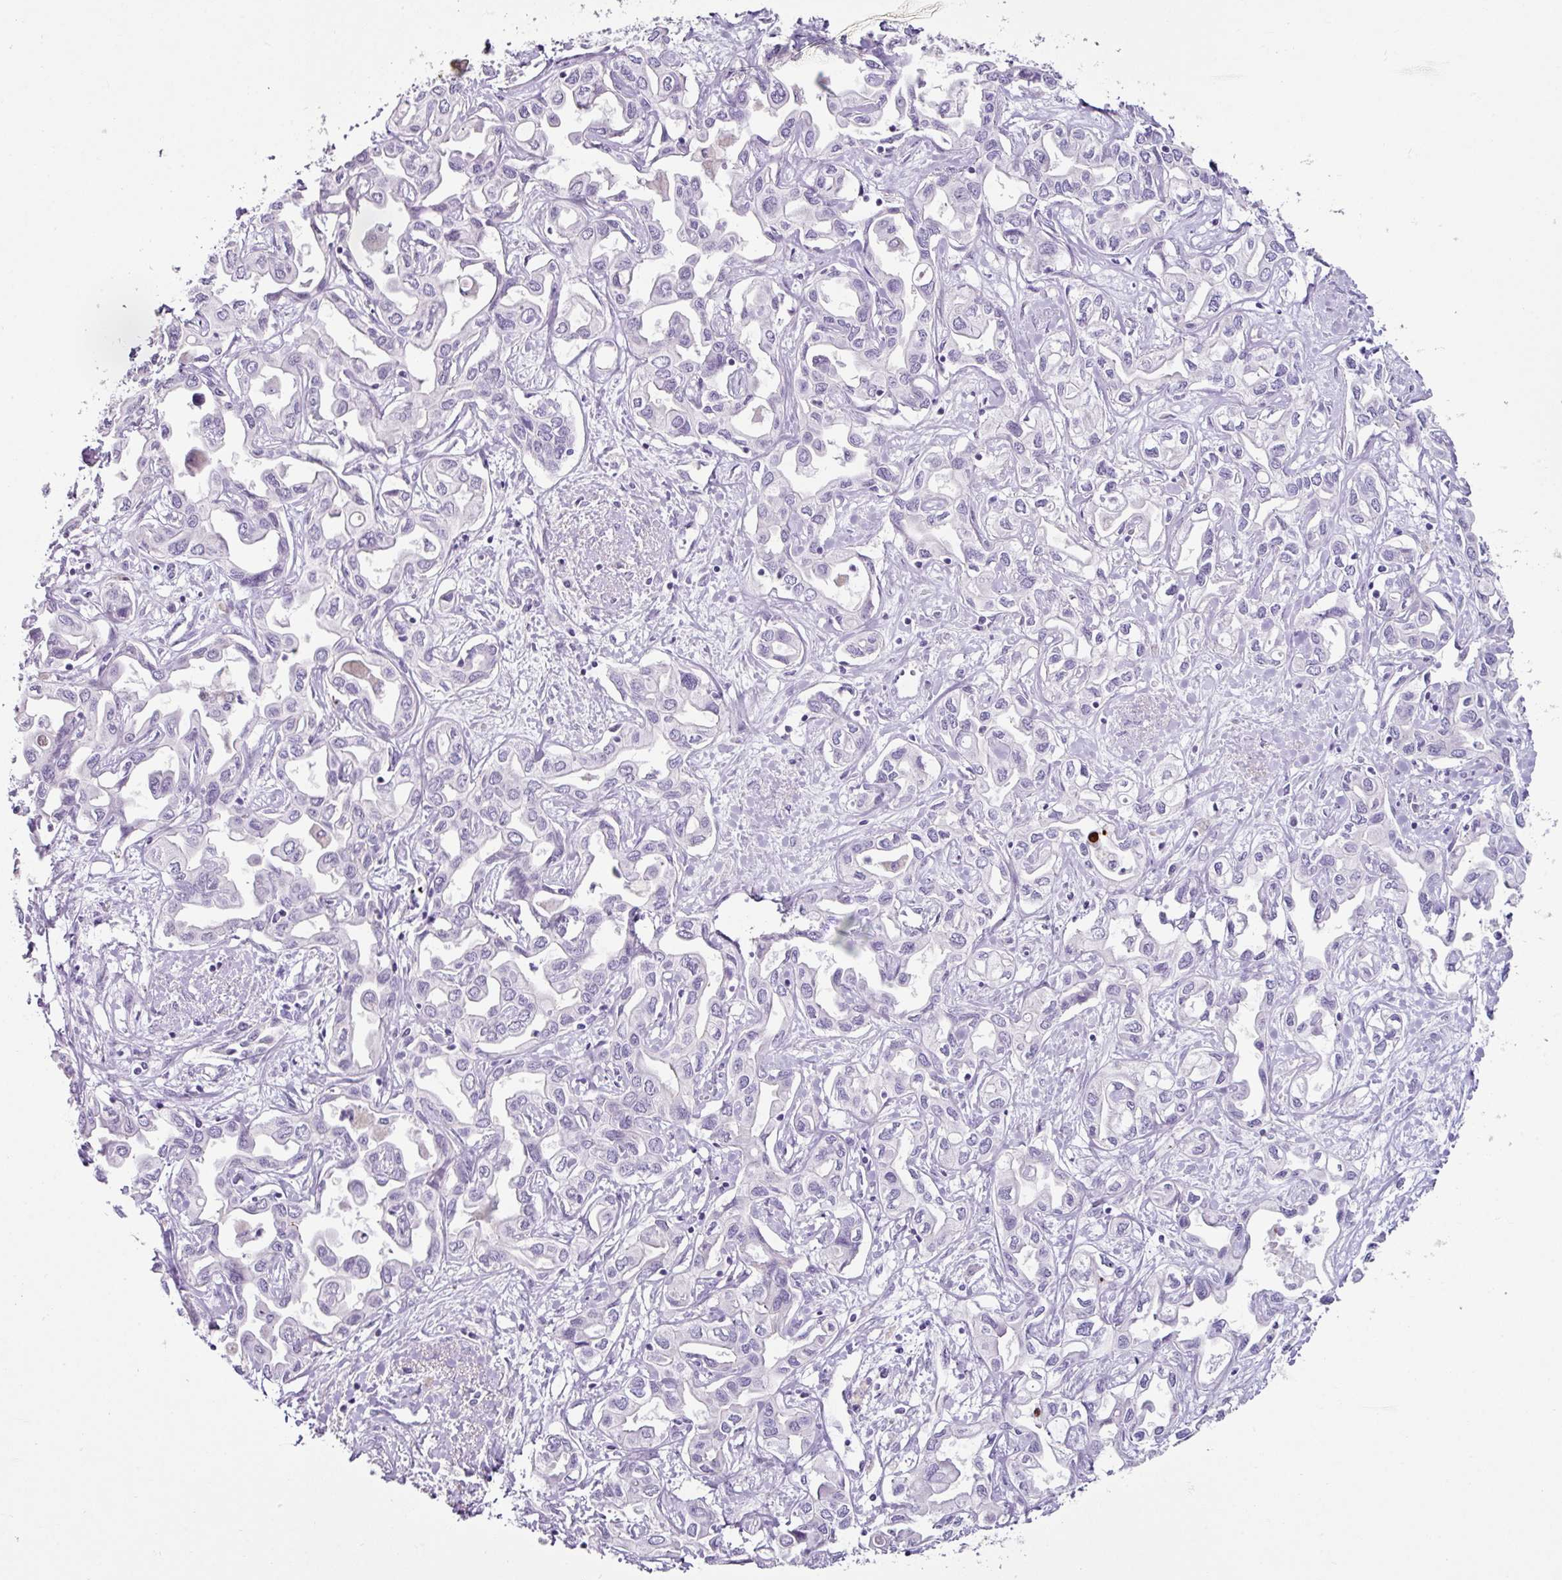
{"staining": {"intensity": "negative", "quantity": "none", "location": "none"}, "tissue": "liver cancer", "cell_type": "Tumor cells", "image_type": "cancer", "snomed": [{"axis": "morphology", "description": "Cholangiocarcinoma"}, {"axis": "topography", "description": "Liver"}], "caption": "A high-resolution image shows immunohistochemistry (IHC) staining of liver cholangiocarcinoma, which reveals no significant expression in tumor cells.", "gene": "TRA2A", "patient": {"sex": "female", "age": 64}}